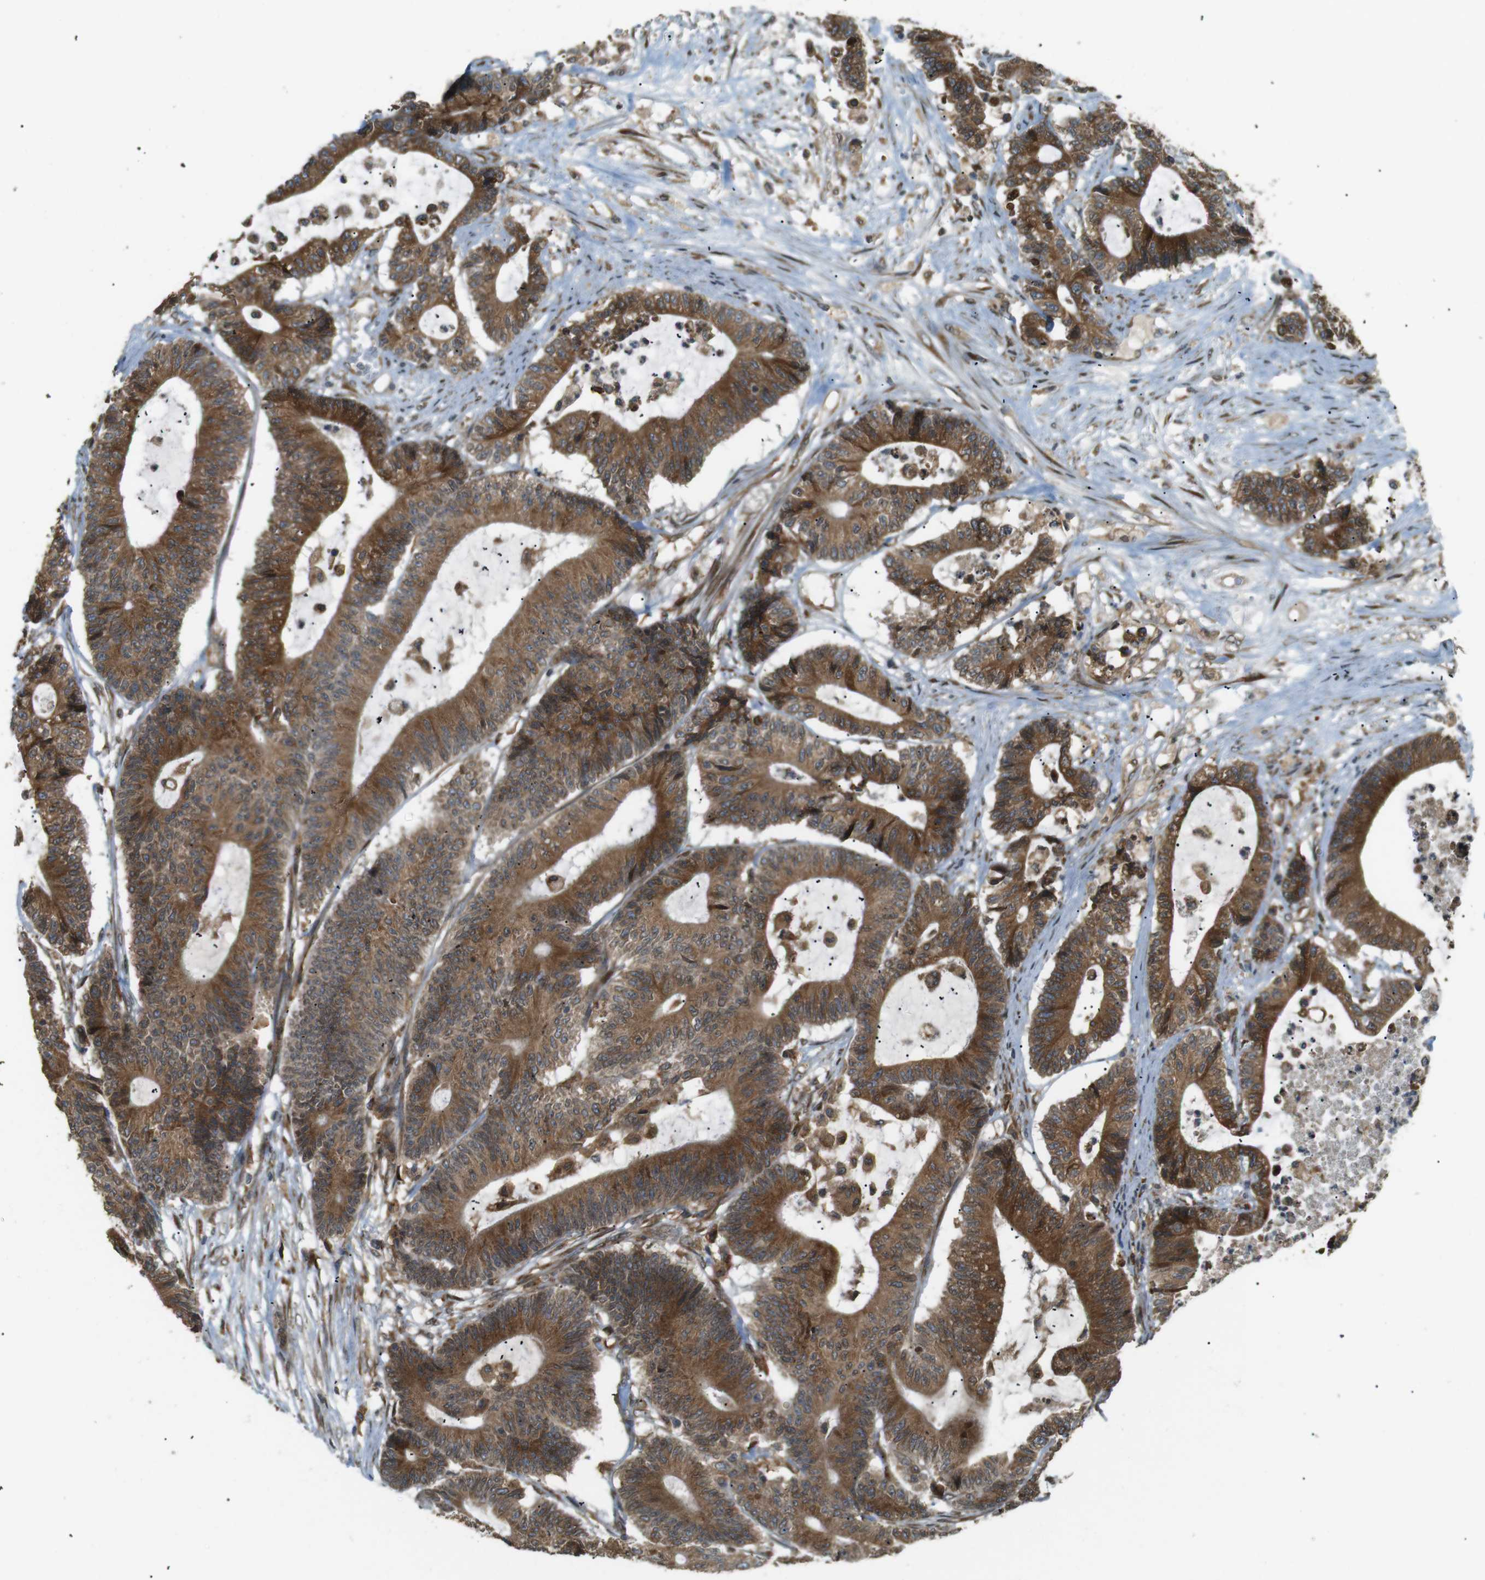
{"staining": {"intensity": "strong", "quantity": ">75%", "location": "cytoplasmic/membranous"}, "tissue": "colorectal cancer", "cell_type": "Tumor cells", "image_type": "cancer", "snomed": [{"axis": "morphology", "description": "Adenocarcinoma, NOS"}, {"axis": "topography", "description": "Colon"}], "caption": "This is a photomicrograph of IHC staining of colorectal adenocarcinoma, which shows strong staining in the cytoplasmic/membranous of tumor cells.", "gene": "TMED4", "patient": {"sex": "female", "age": 84}}